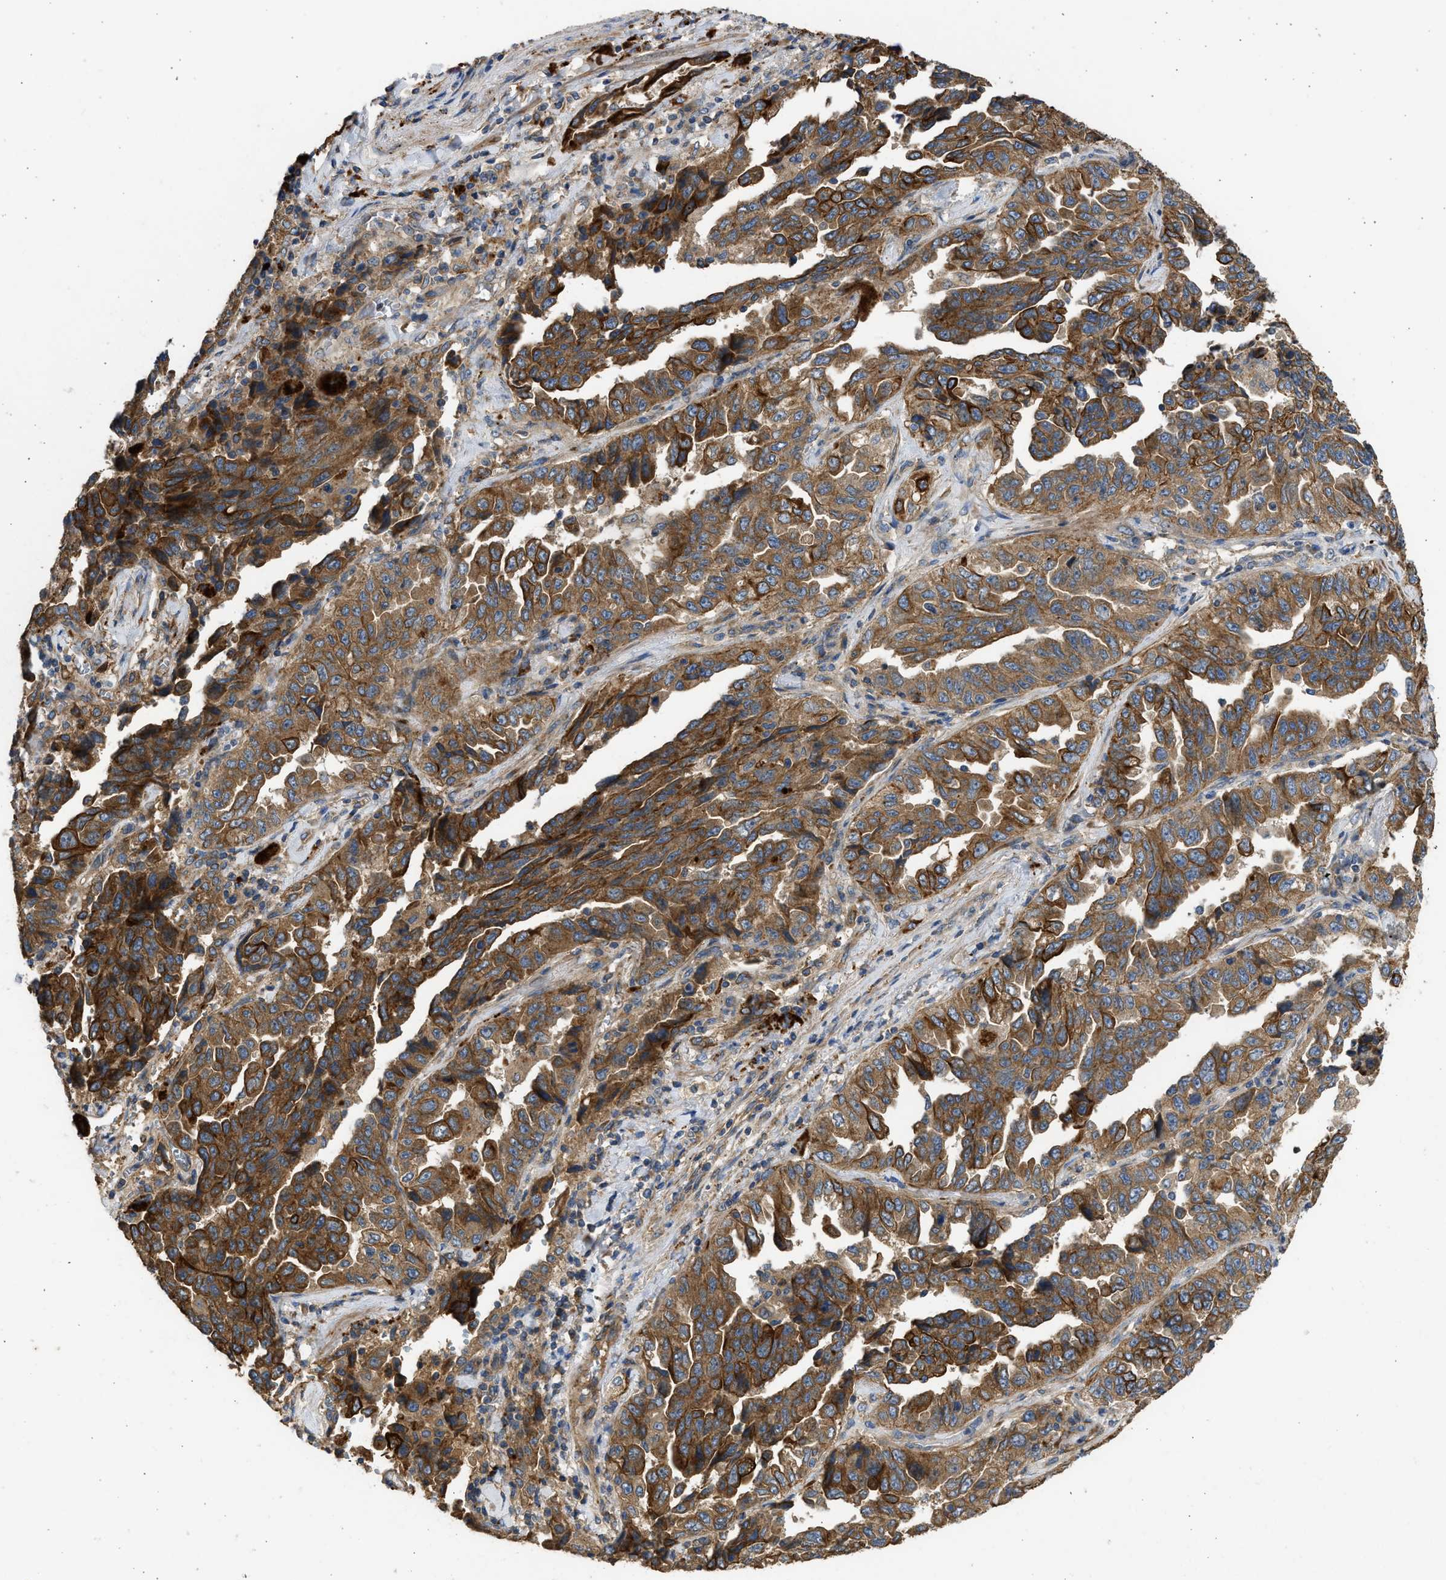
{"staining": {"intensity": "strong", "quantity": ">75%", "location": "cytoplasmic/membranous"}, "tissue": "lung cancer", "cell_type": "Tumor cells", "image_type": "cancer", "snomed": [{"axis": "morphology", "description": "Adenocarcinoma, NOS"}, {"axis": "topography", "description": "Lung"}], "caption": "Immunohistochemical staining of human lung cancer (adenocarcinoma) exhibits high levels of strong cytoplasmic/membranous protein staining in approximately >75% of tumor cells.", "gene": "CSRNP2", "patient": {"sex": "female", "age": 51}}